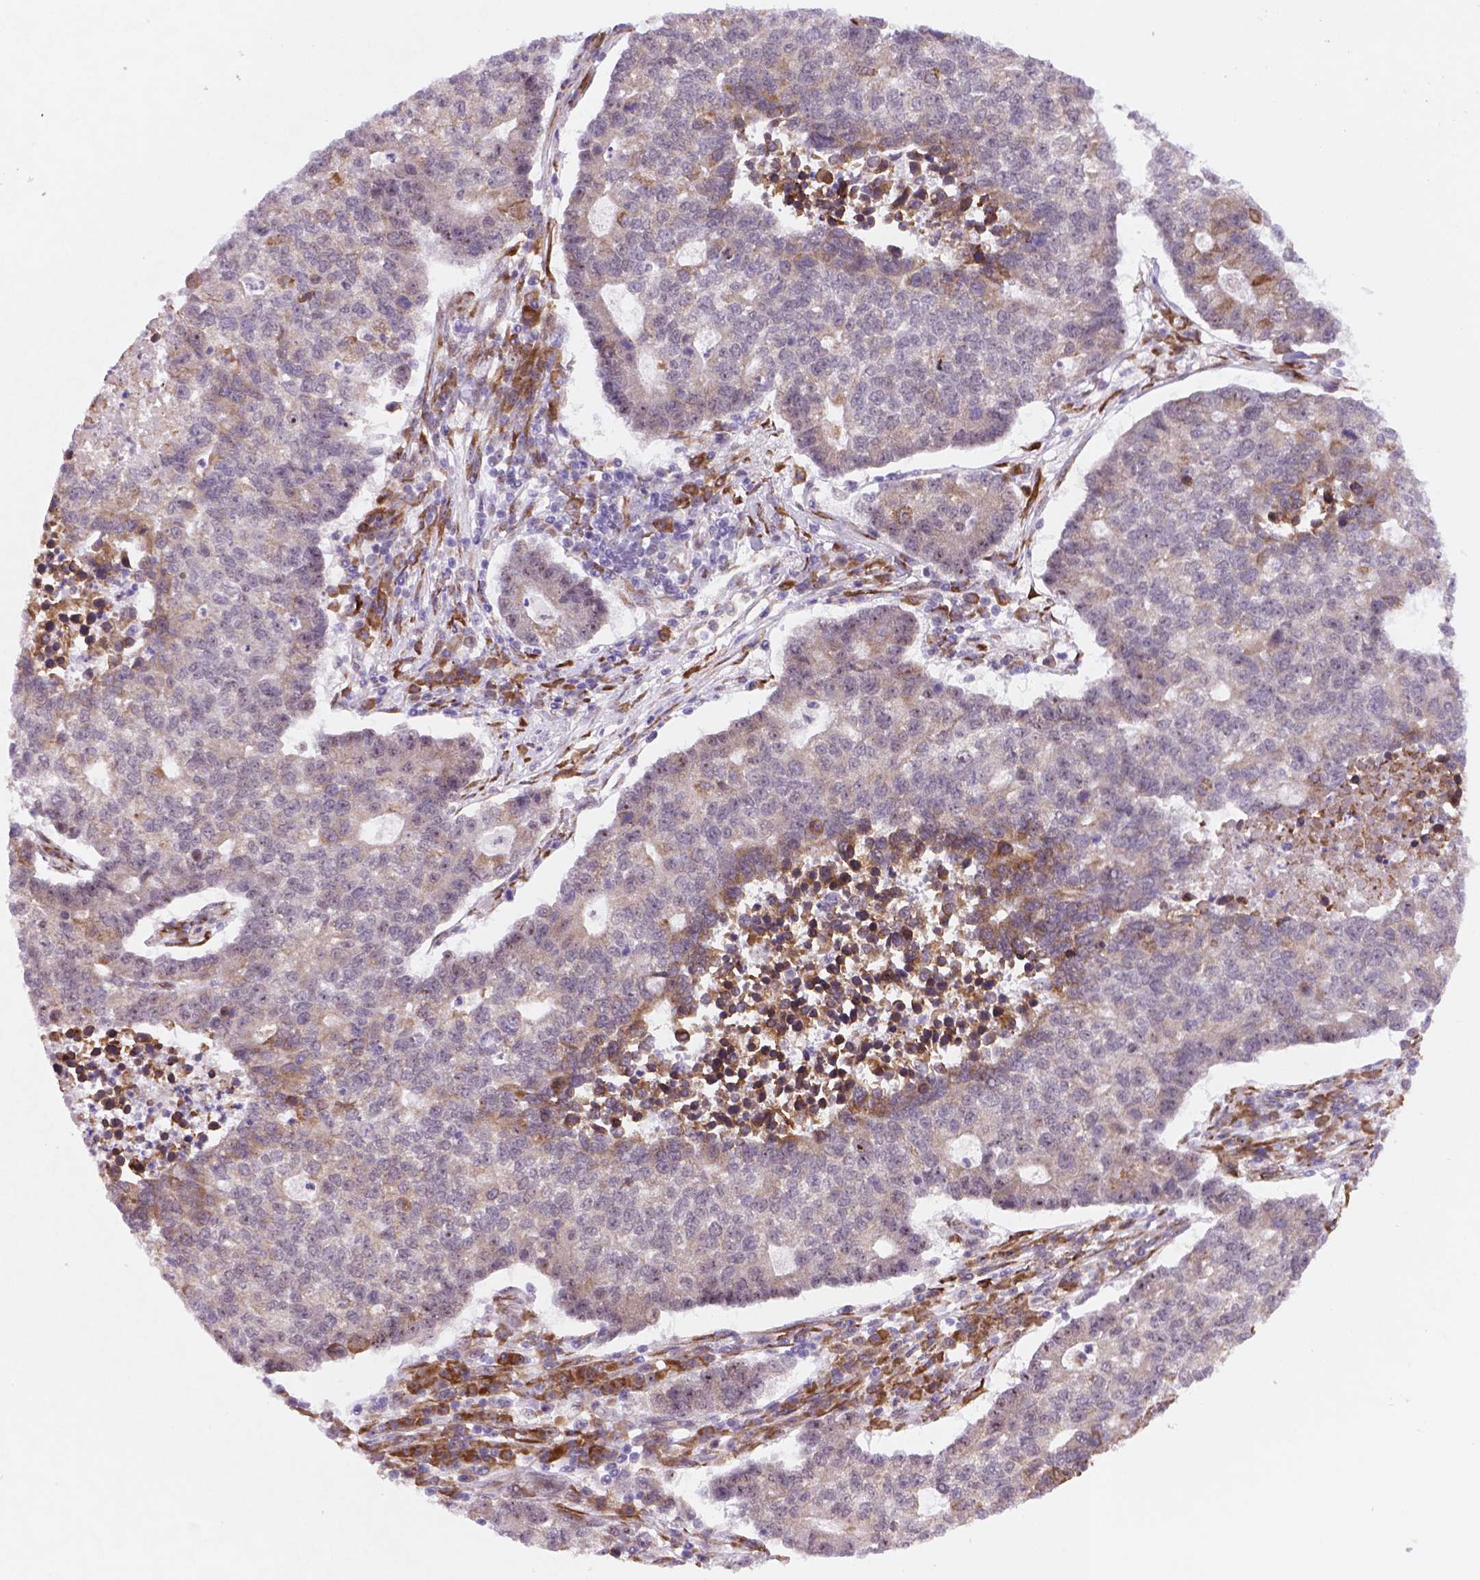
{"staining": {"intensity": "weak", "quantity": "<25%", "location": "cytoplasmic/membranous"}, "tissue": "lung cancer", "cell_type": "Tumor cells", "image_type": "cancer", "snomed": [{"axis": "morphology", "description": "Adenocarcinoma, NOS"}, {"axis": "topography", "description": "Lung"}], "caption": "The micrograph demonstrates no significant staining in tumor cells of lung adenocarcinoma.", "gene": "FNIP1", "patient": {"sex": "male", "age": 57}}